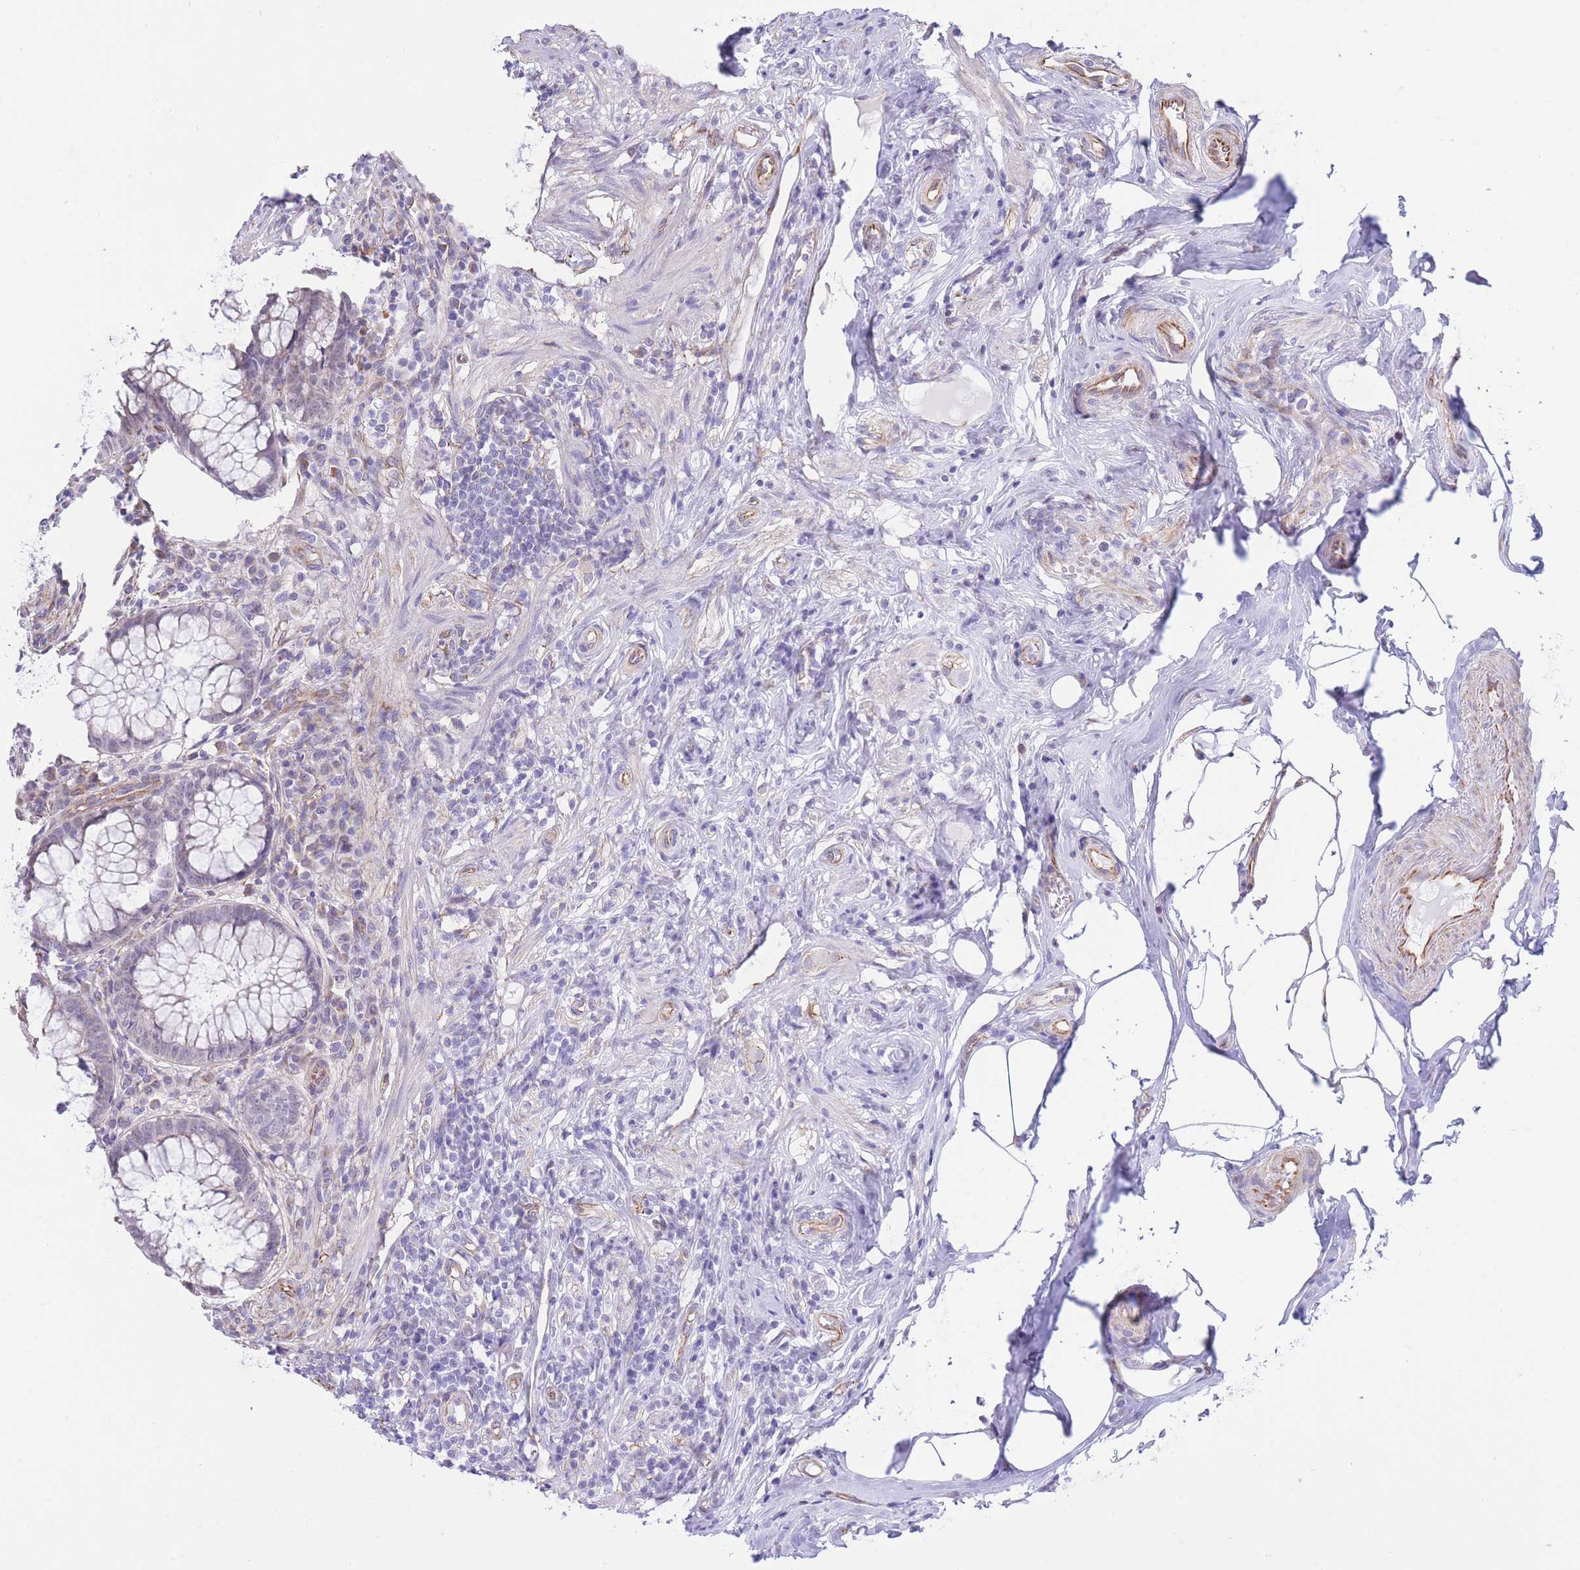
{"staining": {"intensity": "strong", "quantity": "<25%", "location": "cytoplasmic/membranous"}, "tissue": "appendix", "cell_type": "Glandular cells", "image_type": "normal", "snomed": [{"axis": "morphology", "description": "Normal tissue, NOS"}, {"axis": "topography", "description": "Appendix"}], "caption": "Glandular cells display medium levels of strong cytoplasmic/membranous positivity in approximately <25% of cells in unremarkable appendix. The protein of interest is shown in brown color, while the nuclei are stained blue.", "gene": "PSG11", "patient": {"sex": "male", "age": 83}}